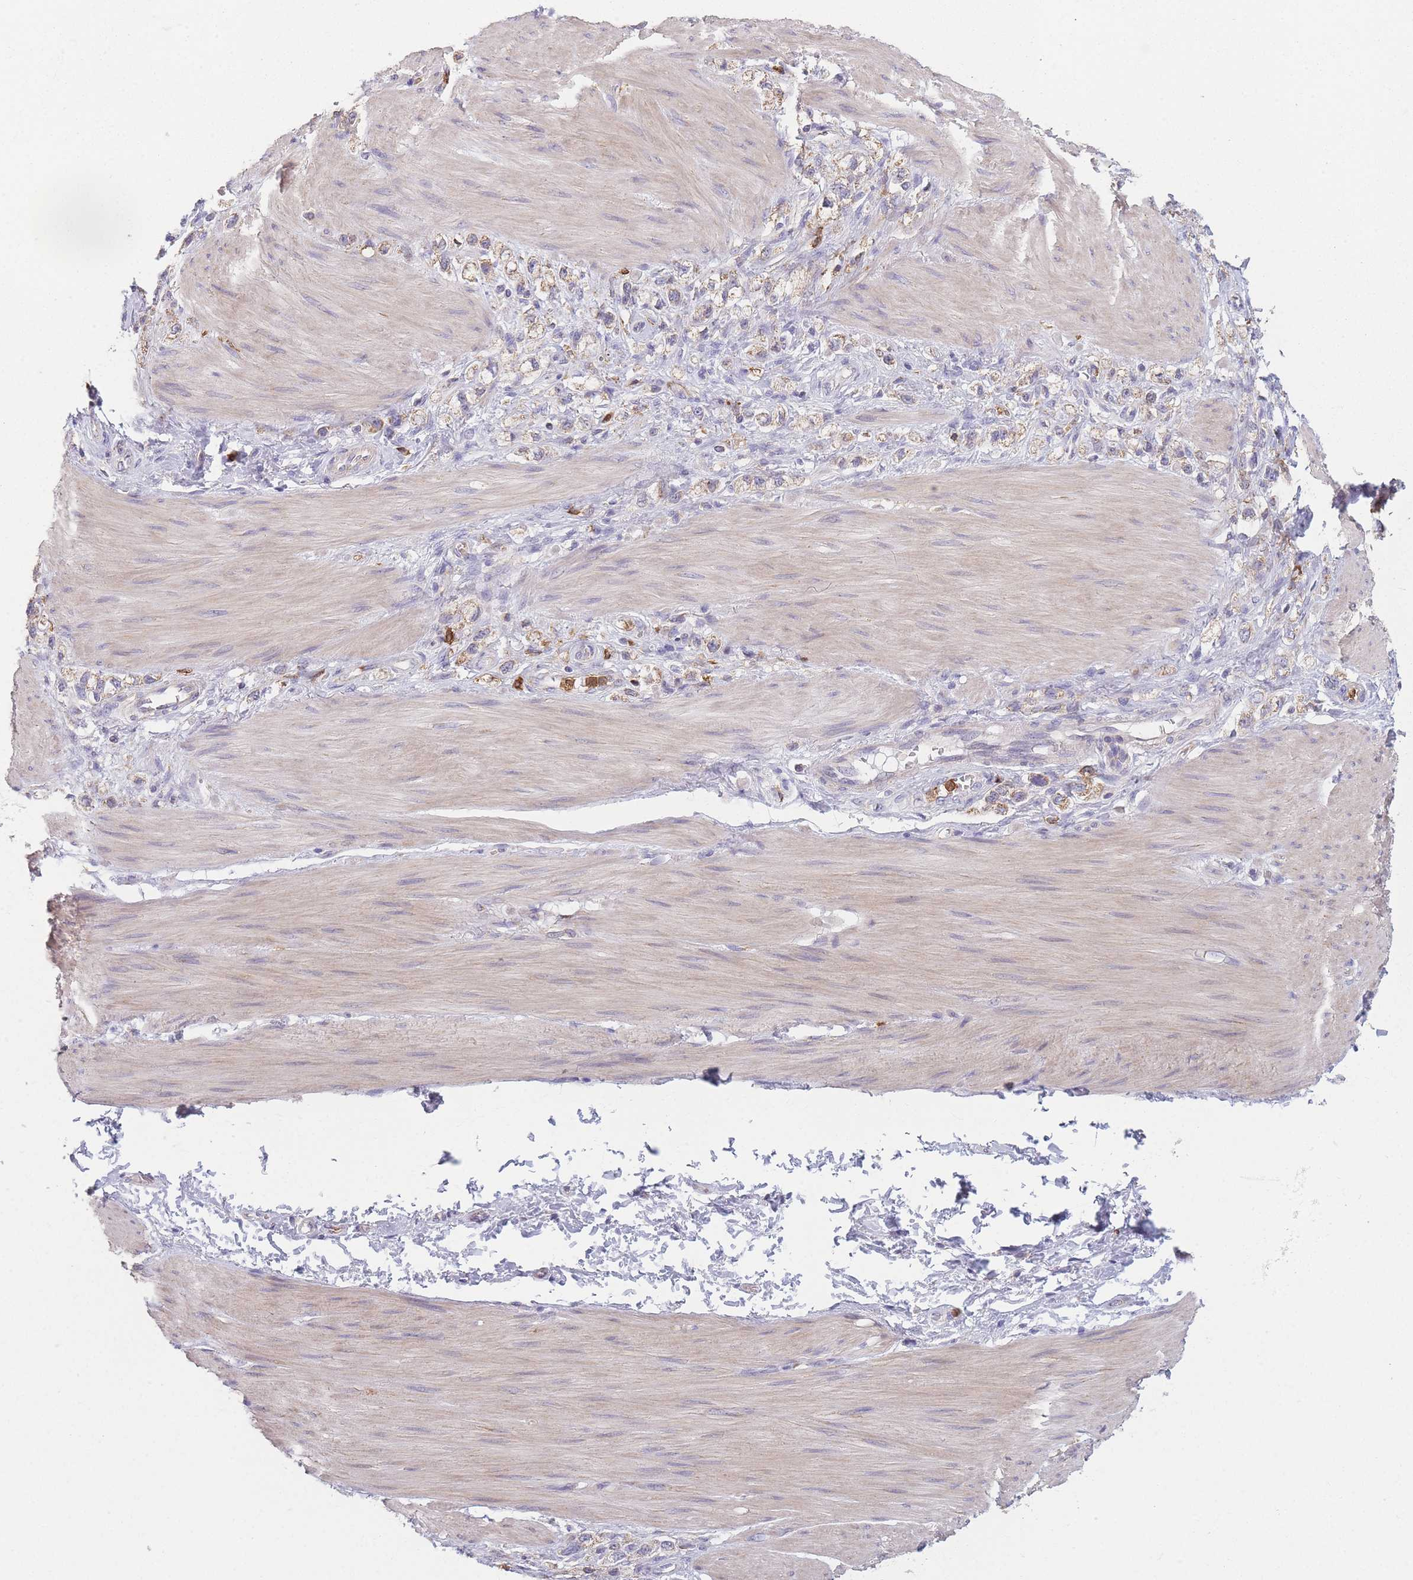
{"staining": {"intensity": "weak", "quantity": "<25%", "location": "cytoplasmic/membranous"}, "tissue": "stomach cancer", "cell_type": "Tumor cells", "image_type": "cancer", "snomed": [{"axis": "morphology", "description": "Adenocarcinoma, NOS"}, {"axis": "topography", "description": "Stomach"}], "caption": "Tumor cells show no significant protein staining in adenocarcinoma (stomach).", "gene": "PRAM1", "patient": {"sex": "female", "age": 65}}